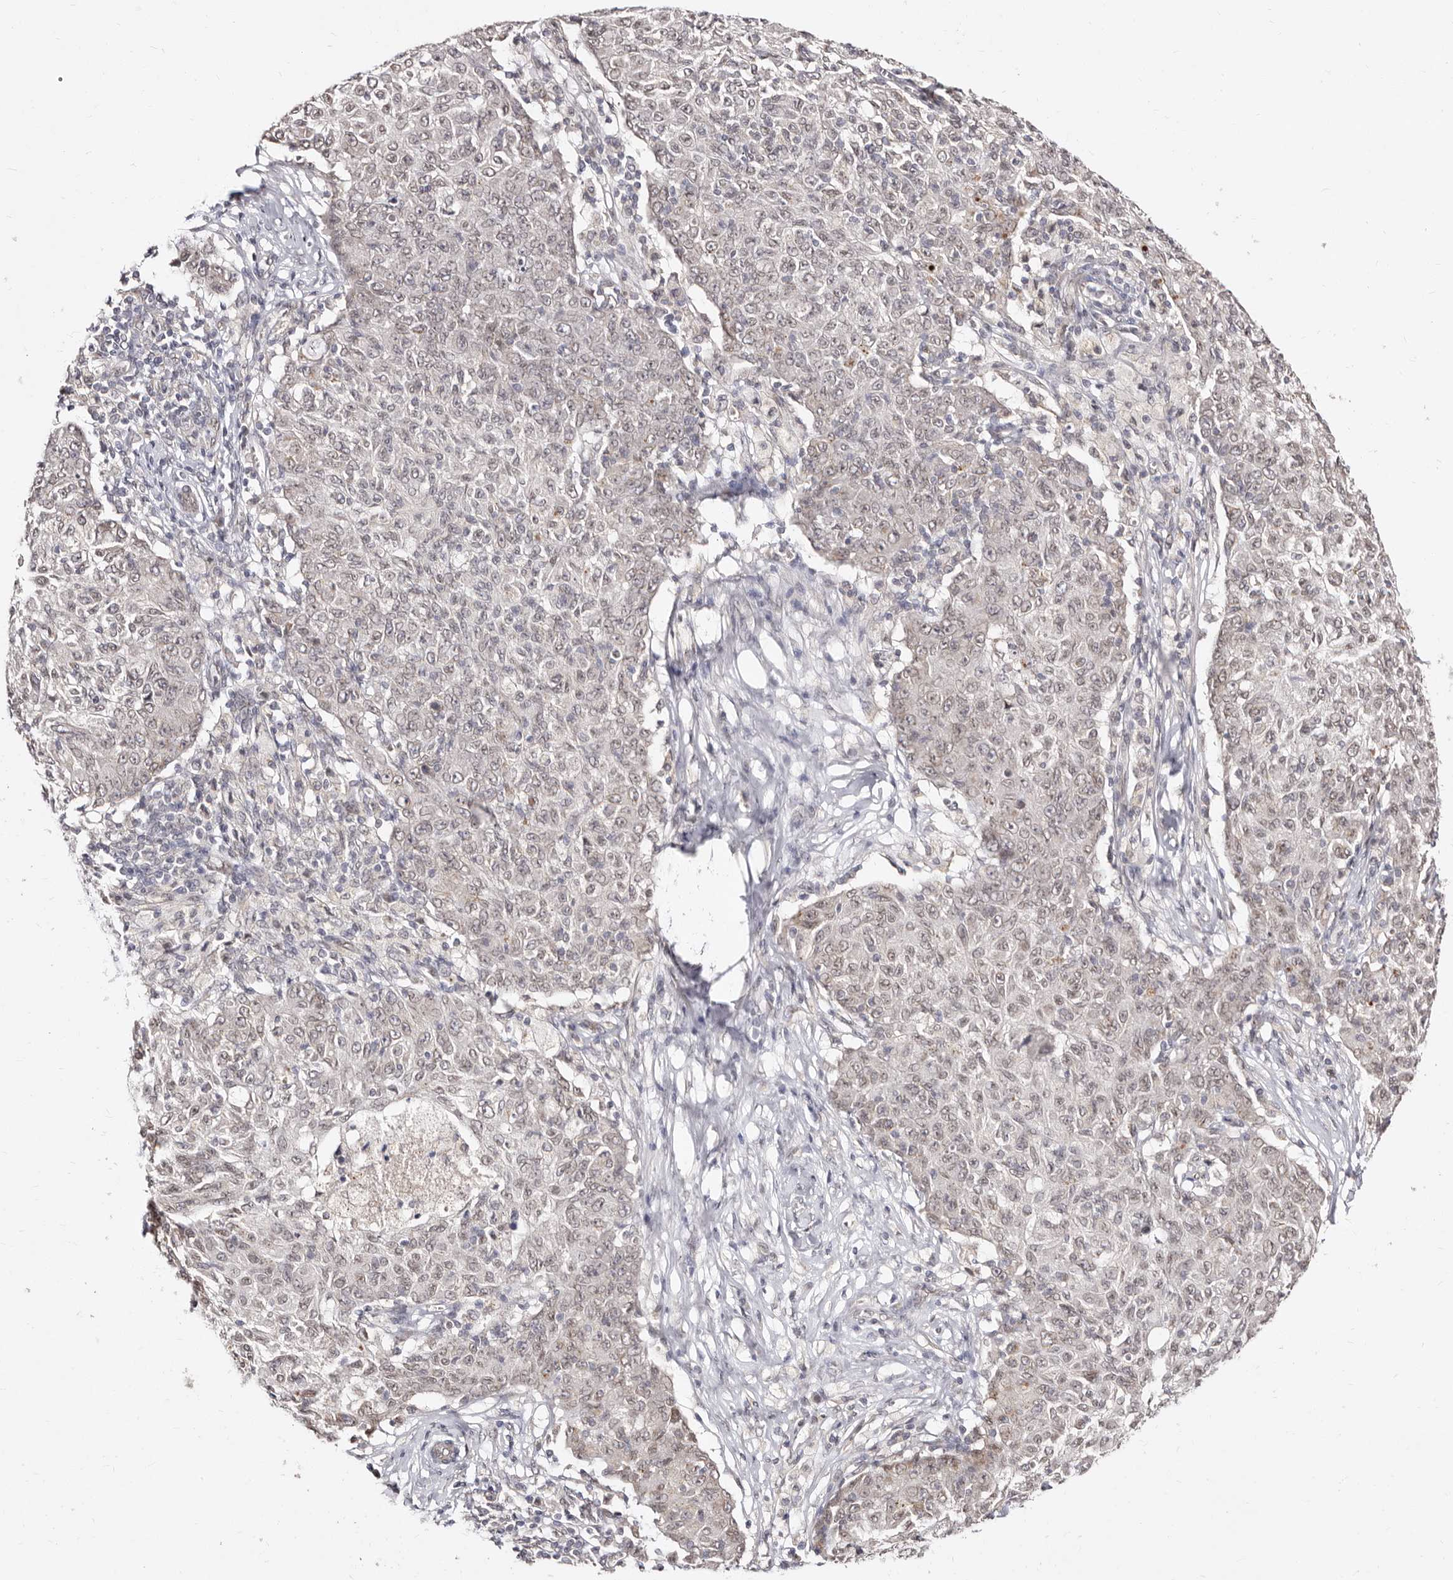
{"staining": {"intensity": "weak", "quantity": "25%-75%", "location": "nuclear"}, "tissue": "ovarian cancer", "cell_type": "Tumor cells", "image_type": "cancer", "snomed": [{"axis": "morphology", "description": "Carcinoma, endometroid"}, {"axis": "topography", "description": "Ovary"}], "caption": "Protein expression analysis of human ovarian cancer reveals weak nuclear positivity in approximately 25%-75% of tumor cells. Nuclei are stained in blue.", "gene": "LCORL", "patient": {"sex": "female", "age": 42}}